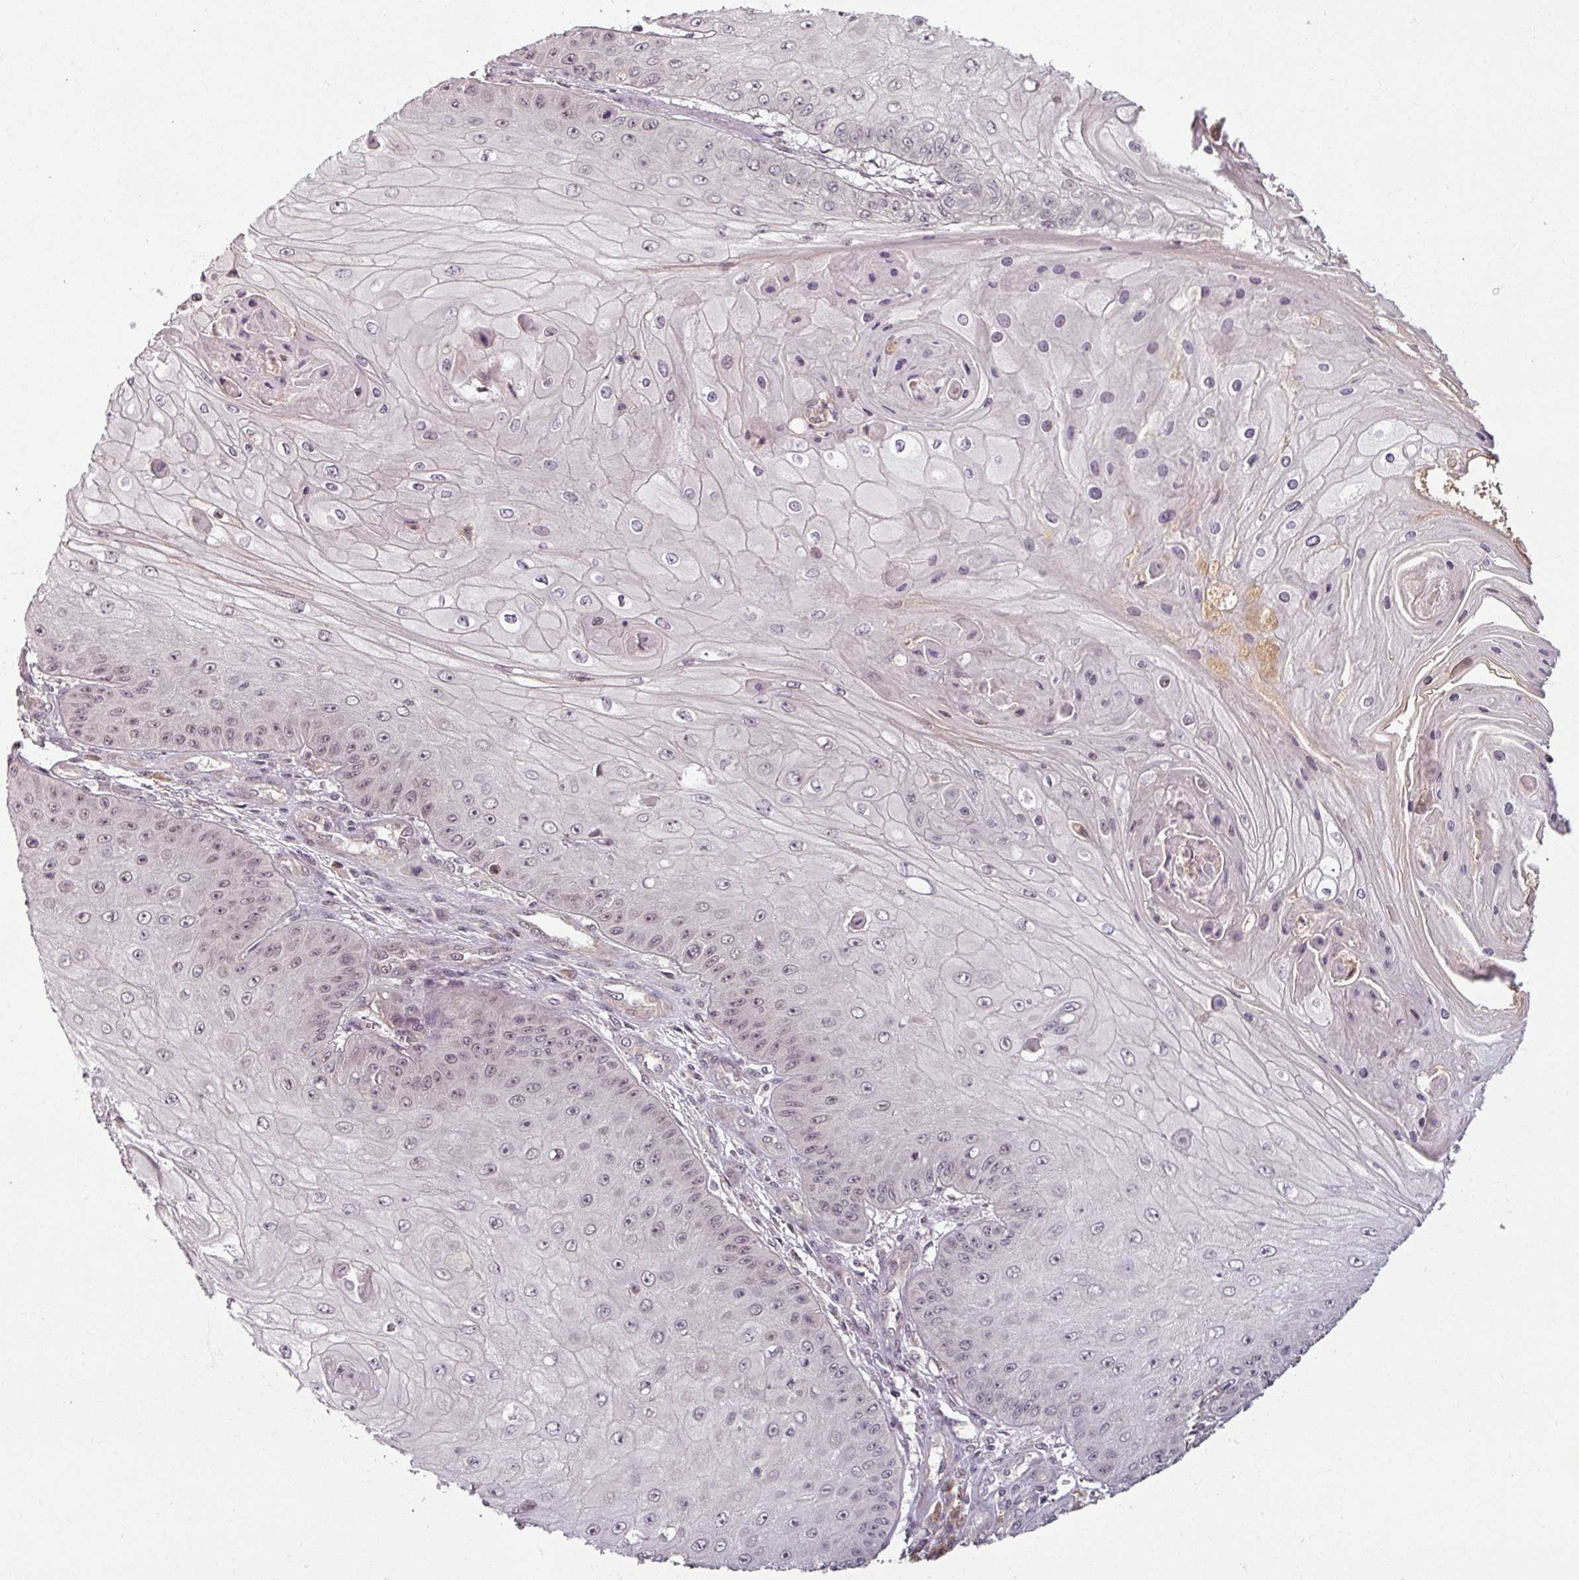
{"staining": {"intensity": "negative", "quantity": "none", "location": "none"}, "tissue": "skin cancer", "cell_type": "Tumor cells", "image_type": "cancer", "snomed": [{"axis": "morphology", "description": "Squamous cell carcinoma, NOS"}, {"axis": "topography", "description": "Skin"}], "caption": "The photomicrograph exhibits no significant positivity in tumor cells of skin squamous cell carcinoma.", "gene": "POLR2G", "patient": {"sex": "male", "age": 70}}